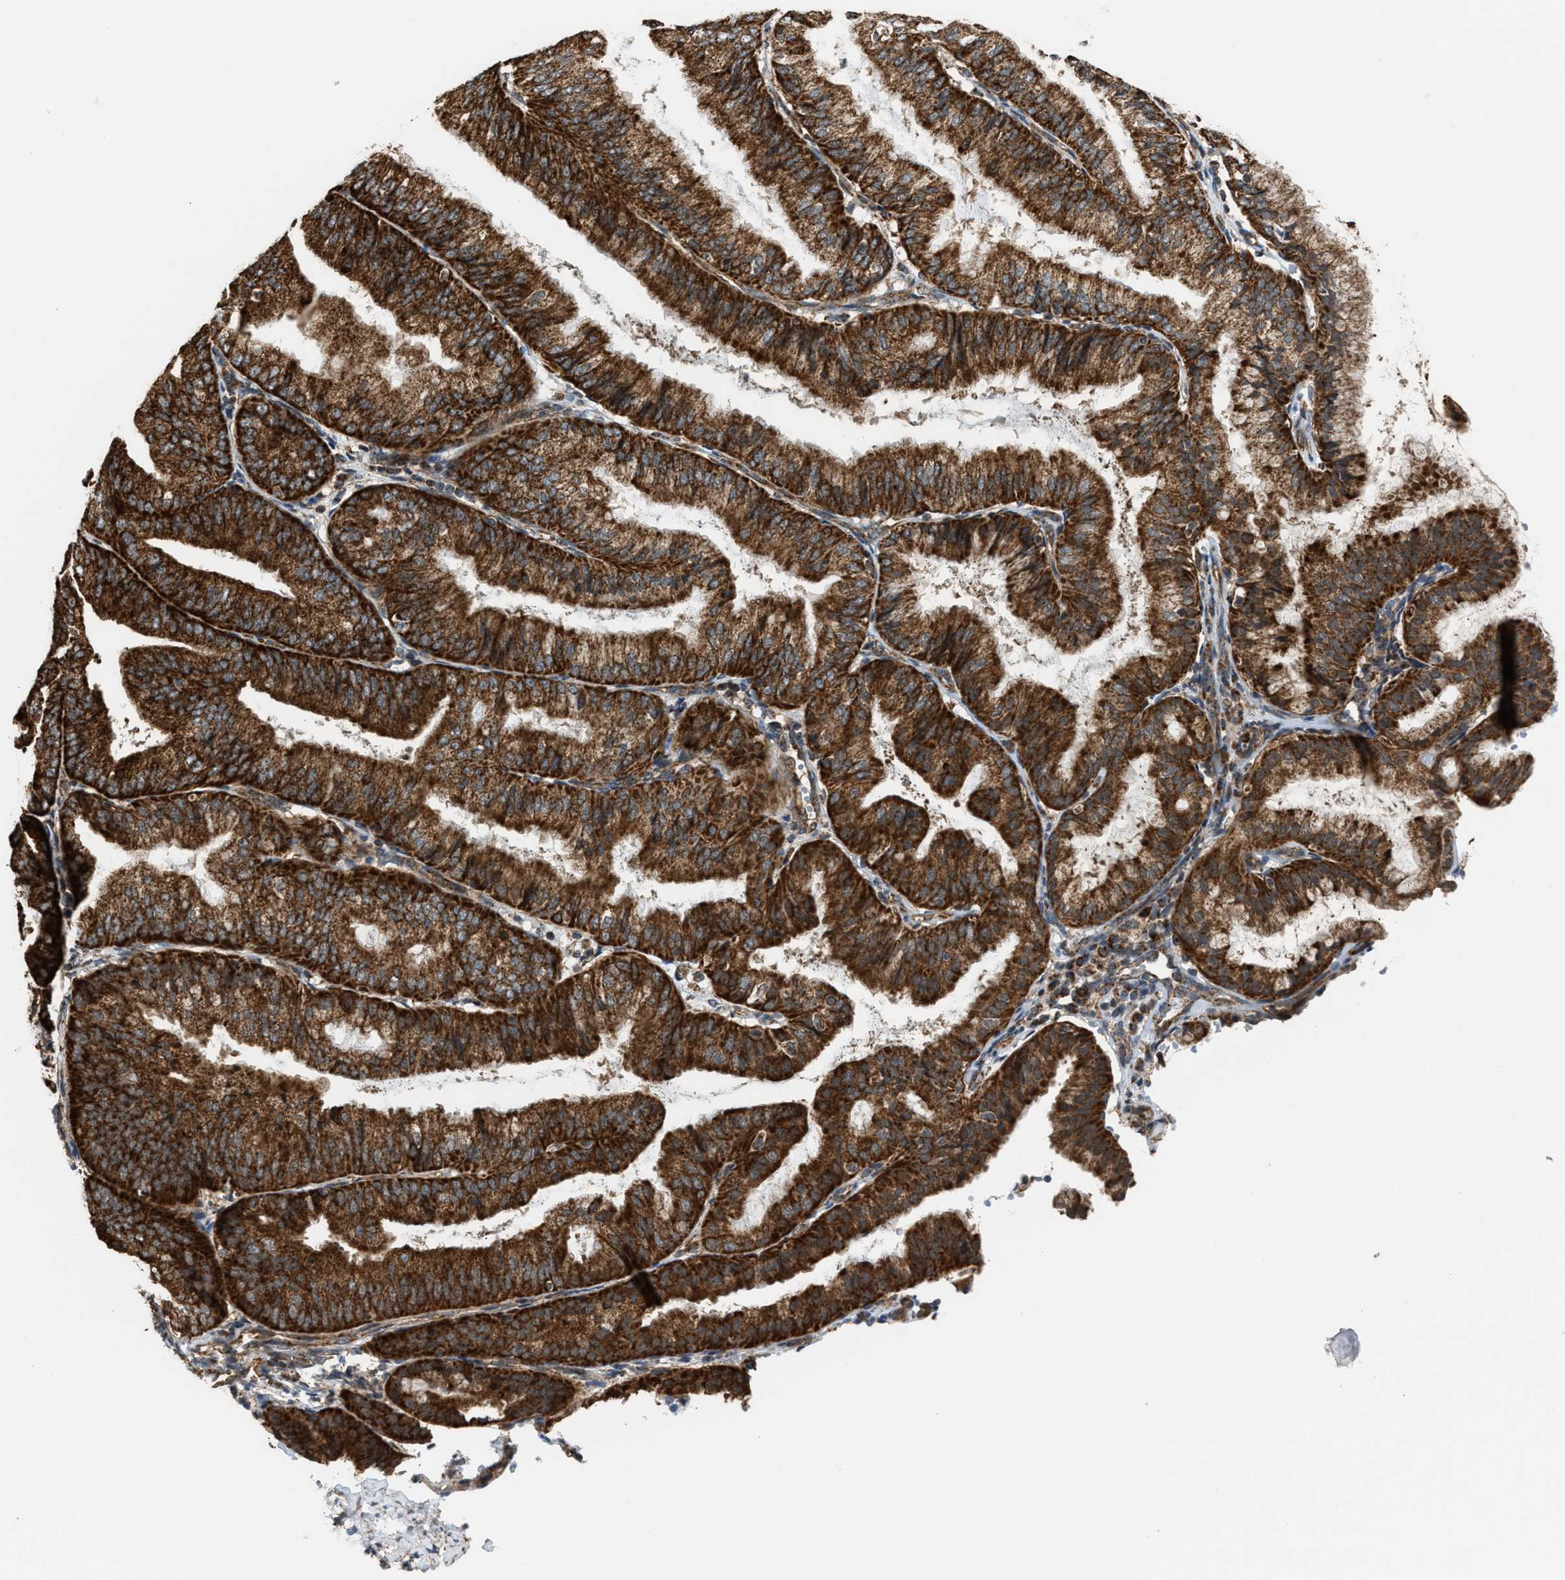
{"staining": {"intensity": "strong", "quantity": ">75%", "location": "cytoplasmic/membranous"}, "tissue": "endometrial cancer", "cell_type": "Tumor cells", "image_type": "cancer", "snomed": [{"axis": "morphology", "description": "Adenocarcinoma, NOS"}, {"axis": "topography", "description": "Endometrium"}], "caption": "About >75% of tumor cells in human adenocarcinoma (endometrial) show strong cytoplasmic/membranous protein staining as visualized by brown immunohistochemical staining.", "gene": "SGSM2", "patient": {"sex": "female", "age": 63}}